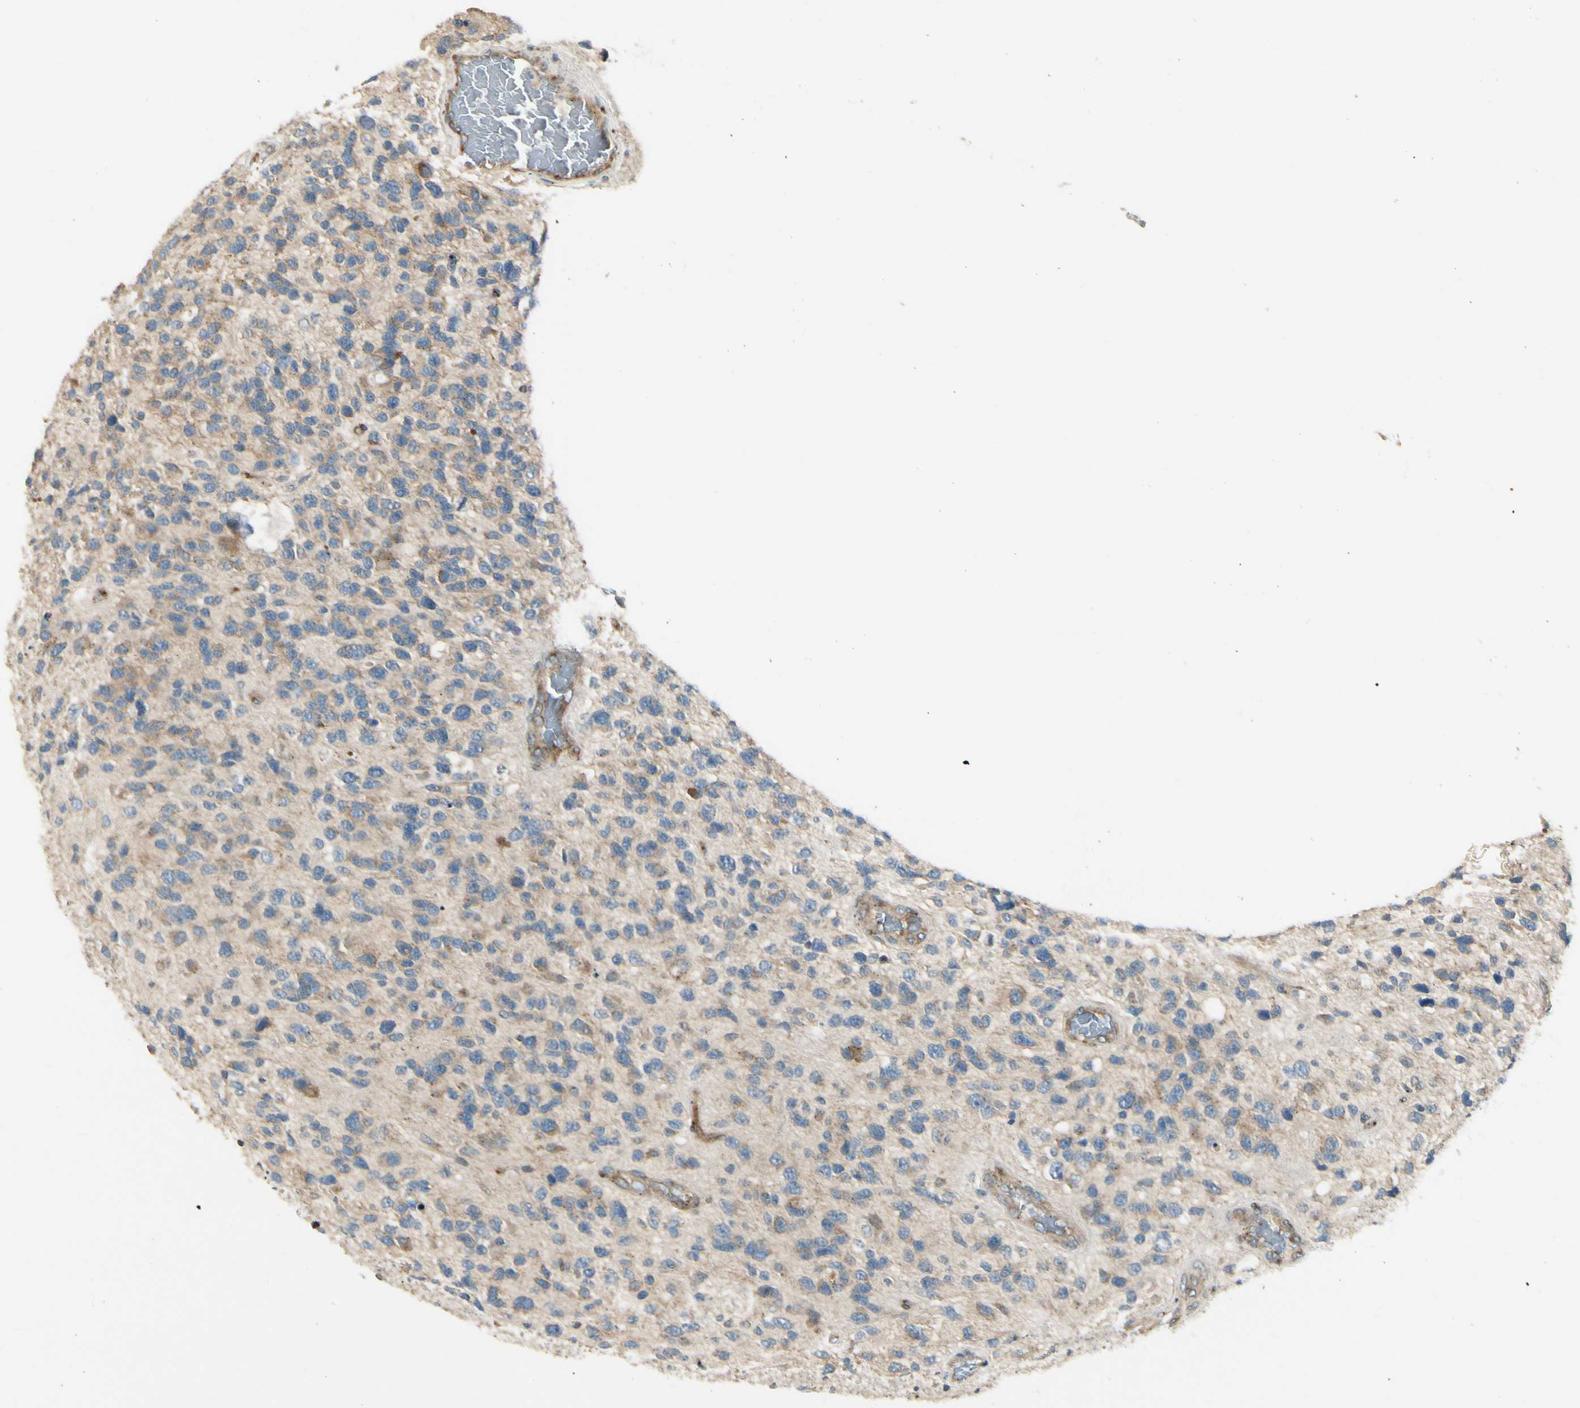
{"staining": {"intensity": "weak", "quantity": "25%-75%", "location": "cytoplasmic/membranous"}, "tissue": "glioma", "cell_type": "Tumor cells", "image_type": "cancer", "snomed": [{"axis": "morphology", "description": "Glioma, malignant, High grade"}, {"axis": "topography", "description": "Brain"}], "caption": "Protein staining exhibits weak cytoplasmic/membranous staining in approximately 25%-75% of tumor cells in glioma.", "gene": "MANSC1", "patient": {"sex": "female", "age": 58}}